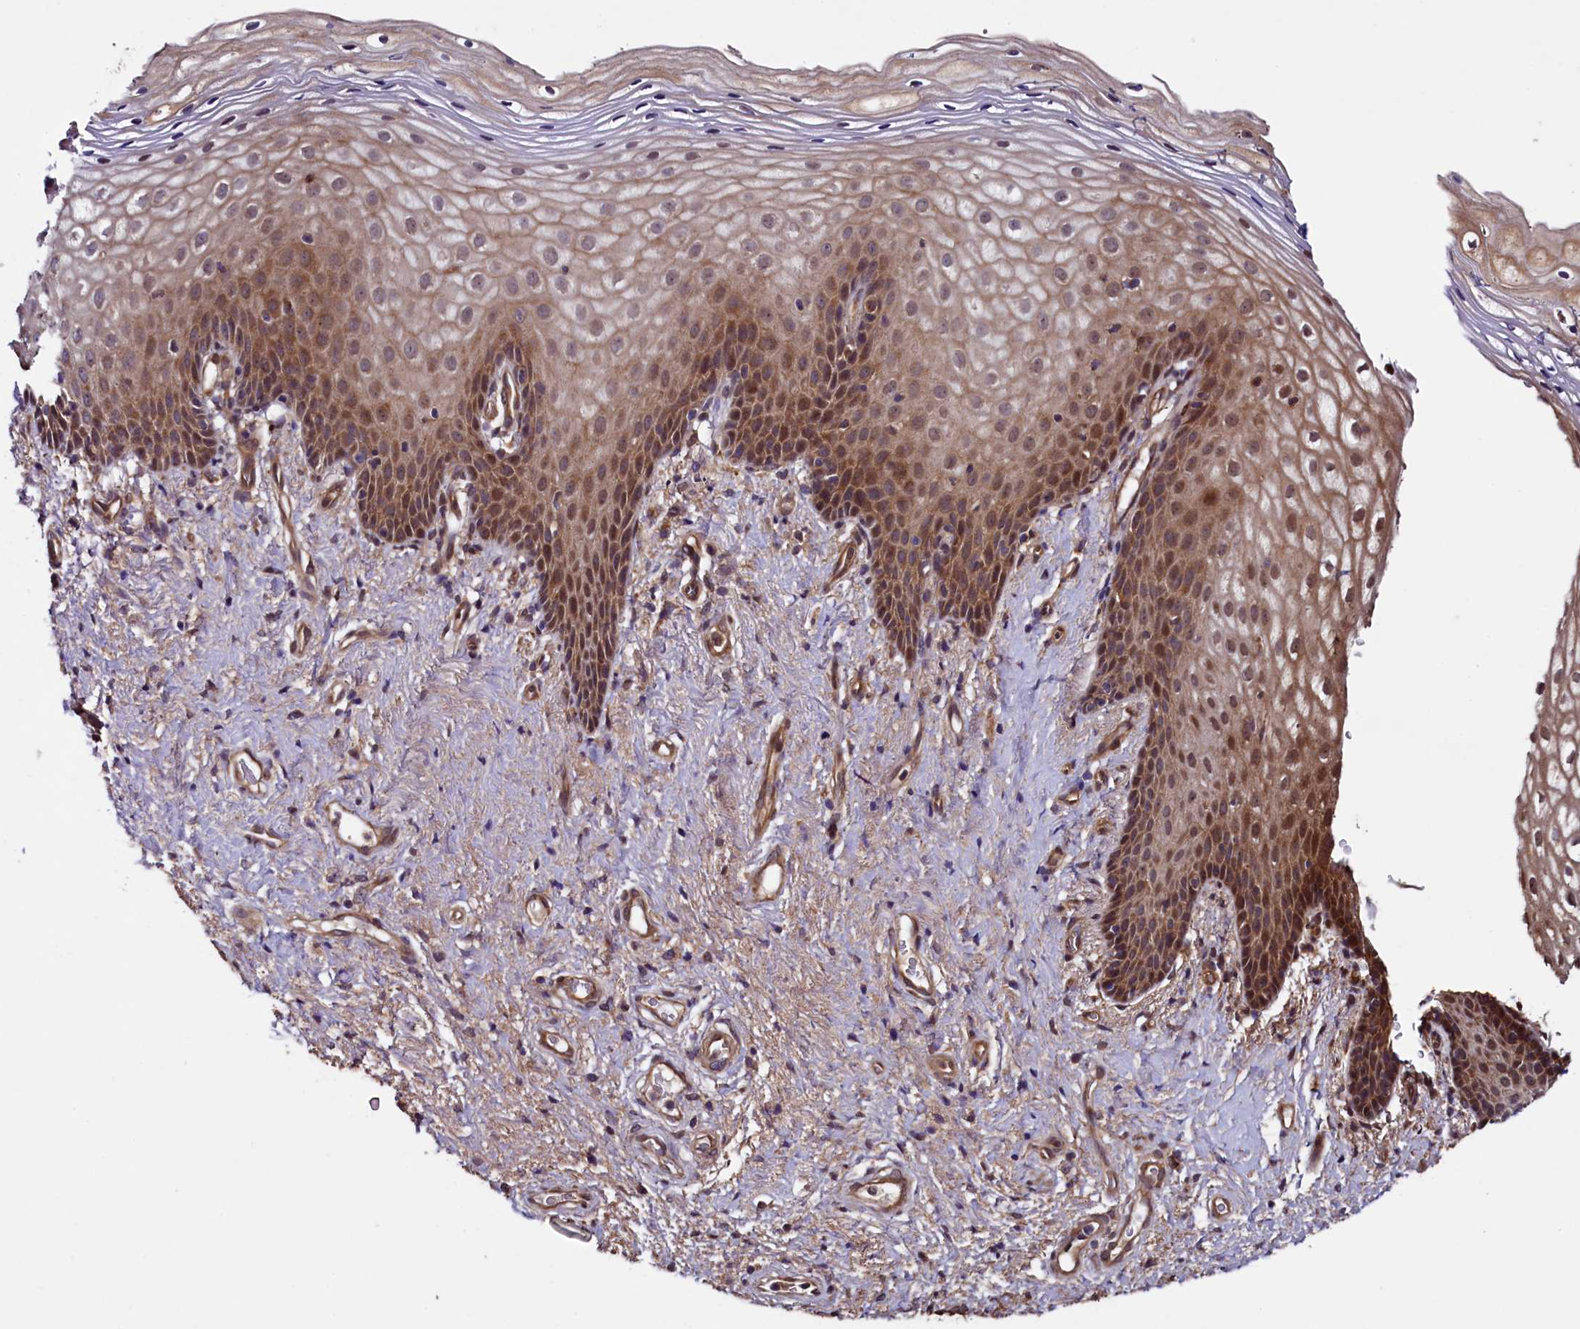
{"staining": {"intensity": "moderate", "quantity": ">75%", "location": "cytoplasmic/membranous,nuclear"}, "tissue": "vagina", "cell_type": "Squamous epithelial cells", "image_type": "normal", "snomed": [{"axis": "morphology", "description": "Normal tissue, NOS"}, {"axis": "topography", "description": "Vagina"}], "caption": "Immunohistochemical staining of unremarkable human vagina shows >75% levels of moderate cytoplasmic/membranous,nuclear protein staining in approximately >75% of squamous epithelial cells.", "gene": "BLTP3B", "patient": {"sex": "female", "age": 60}}